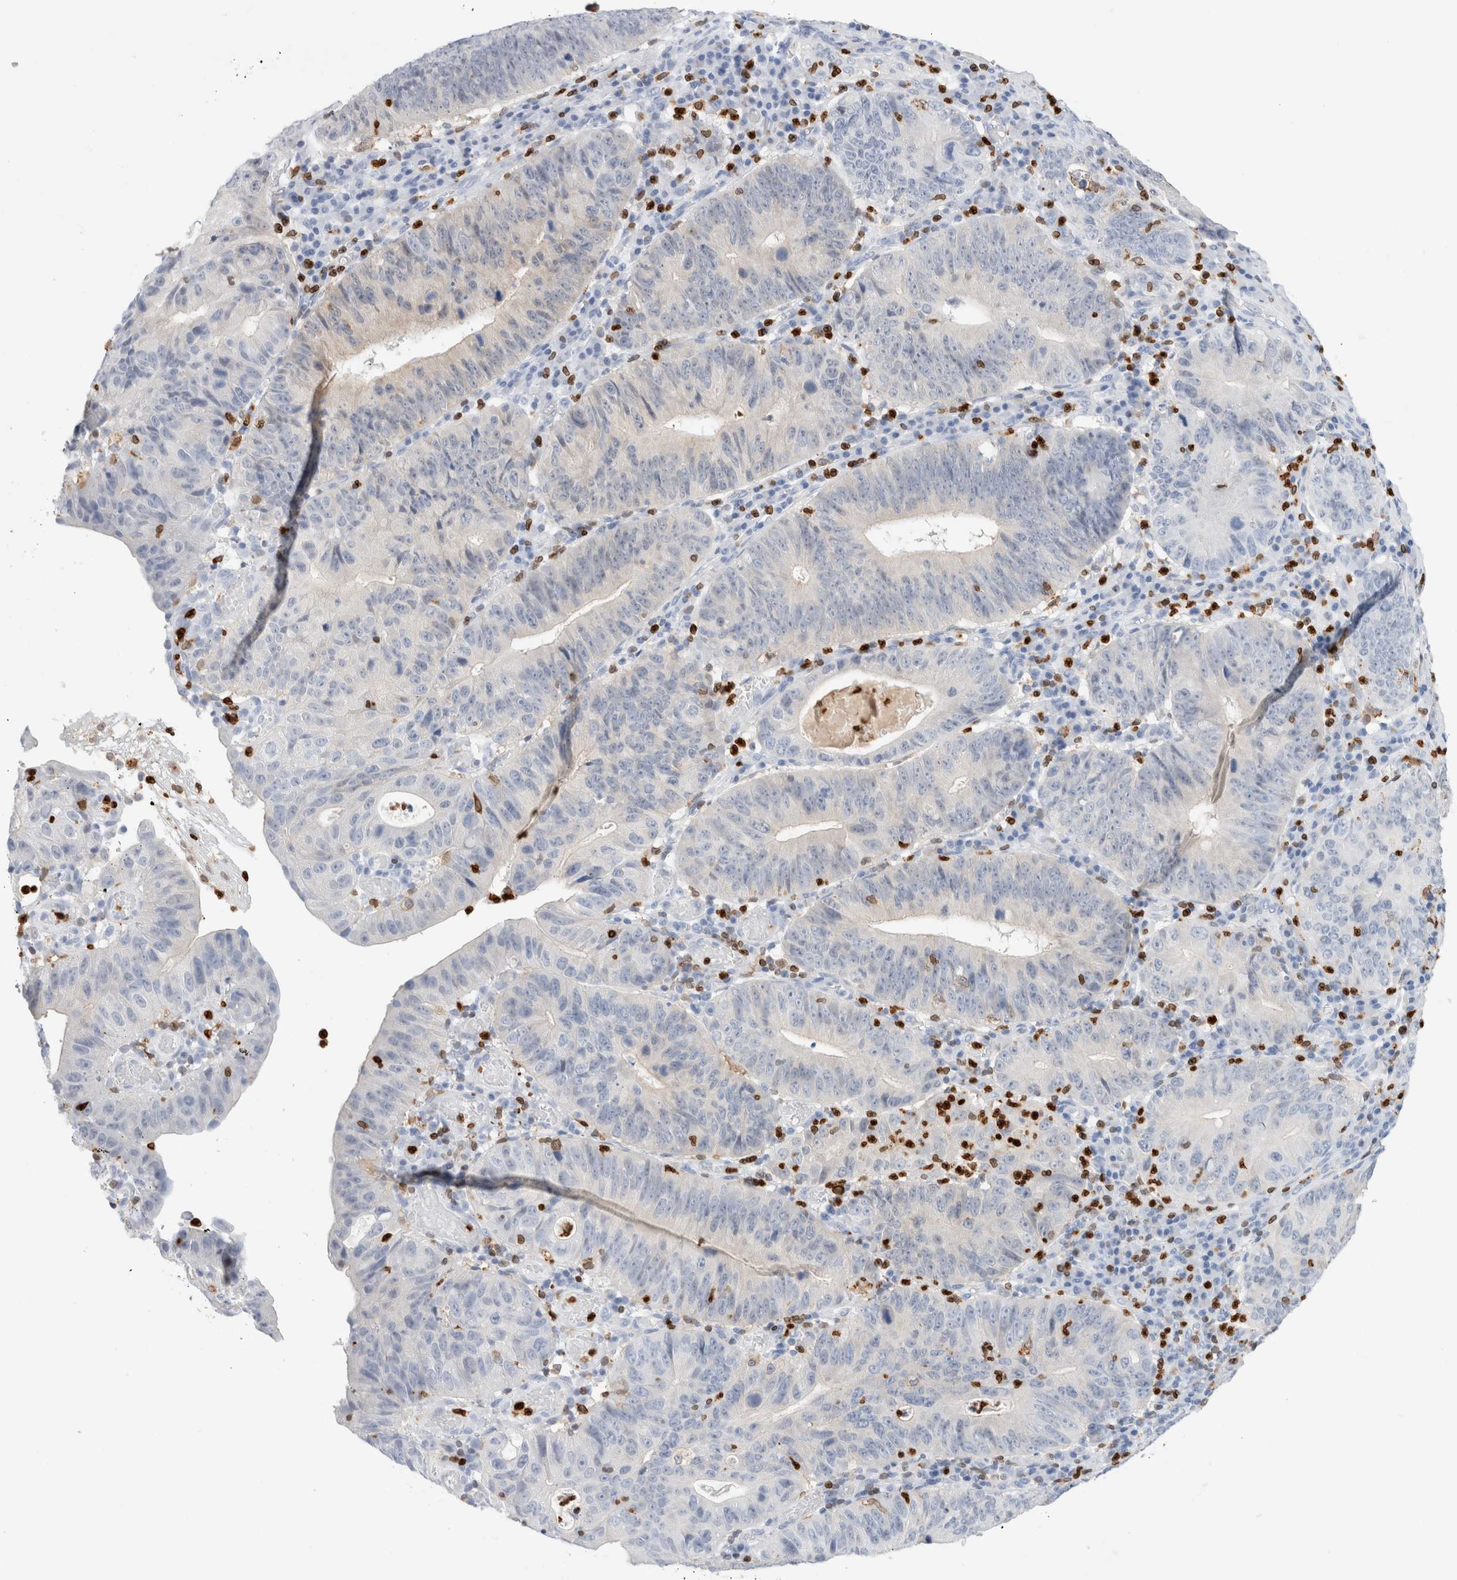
{"staining": {"intensity": "negative", "quantity": "none", "location": "none"}, "tissue": "stomach cancer", "cell_type": "Tumor cells", "image_type": "cancer", "snomed": [{"axis": "morphology", "description": "Adenocarcinoma, NOS"}, {"axis": "topography", "description": "Stomach"}], "caption": "Stomach cancer stained for a protein using IHC displays no staining tumor cells.", "gene": "ALOX5AP", "patient": {"sex": "male", "age": 59}}